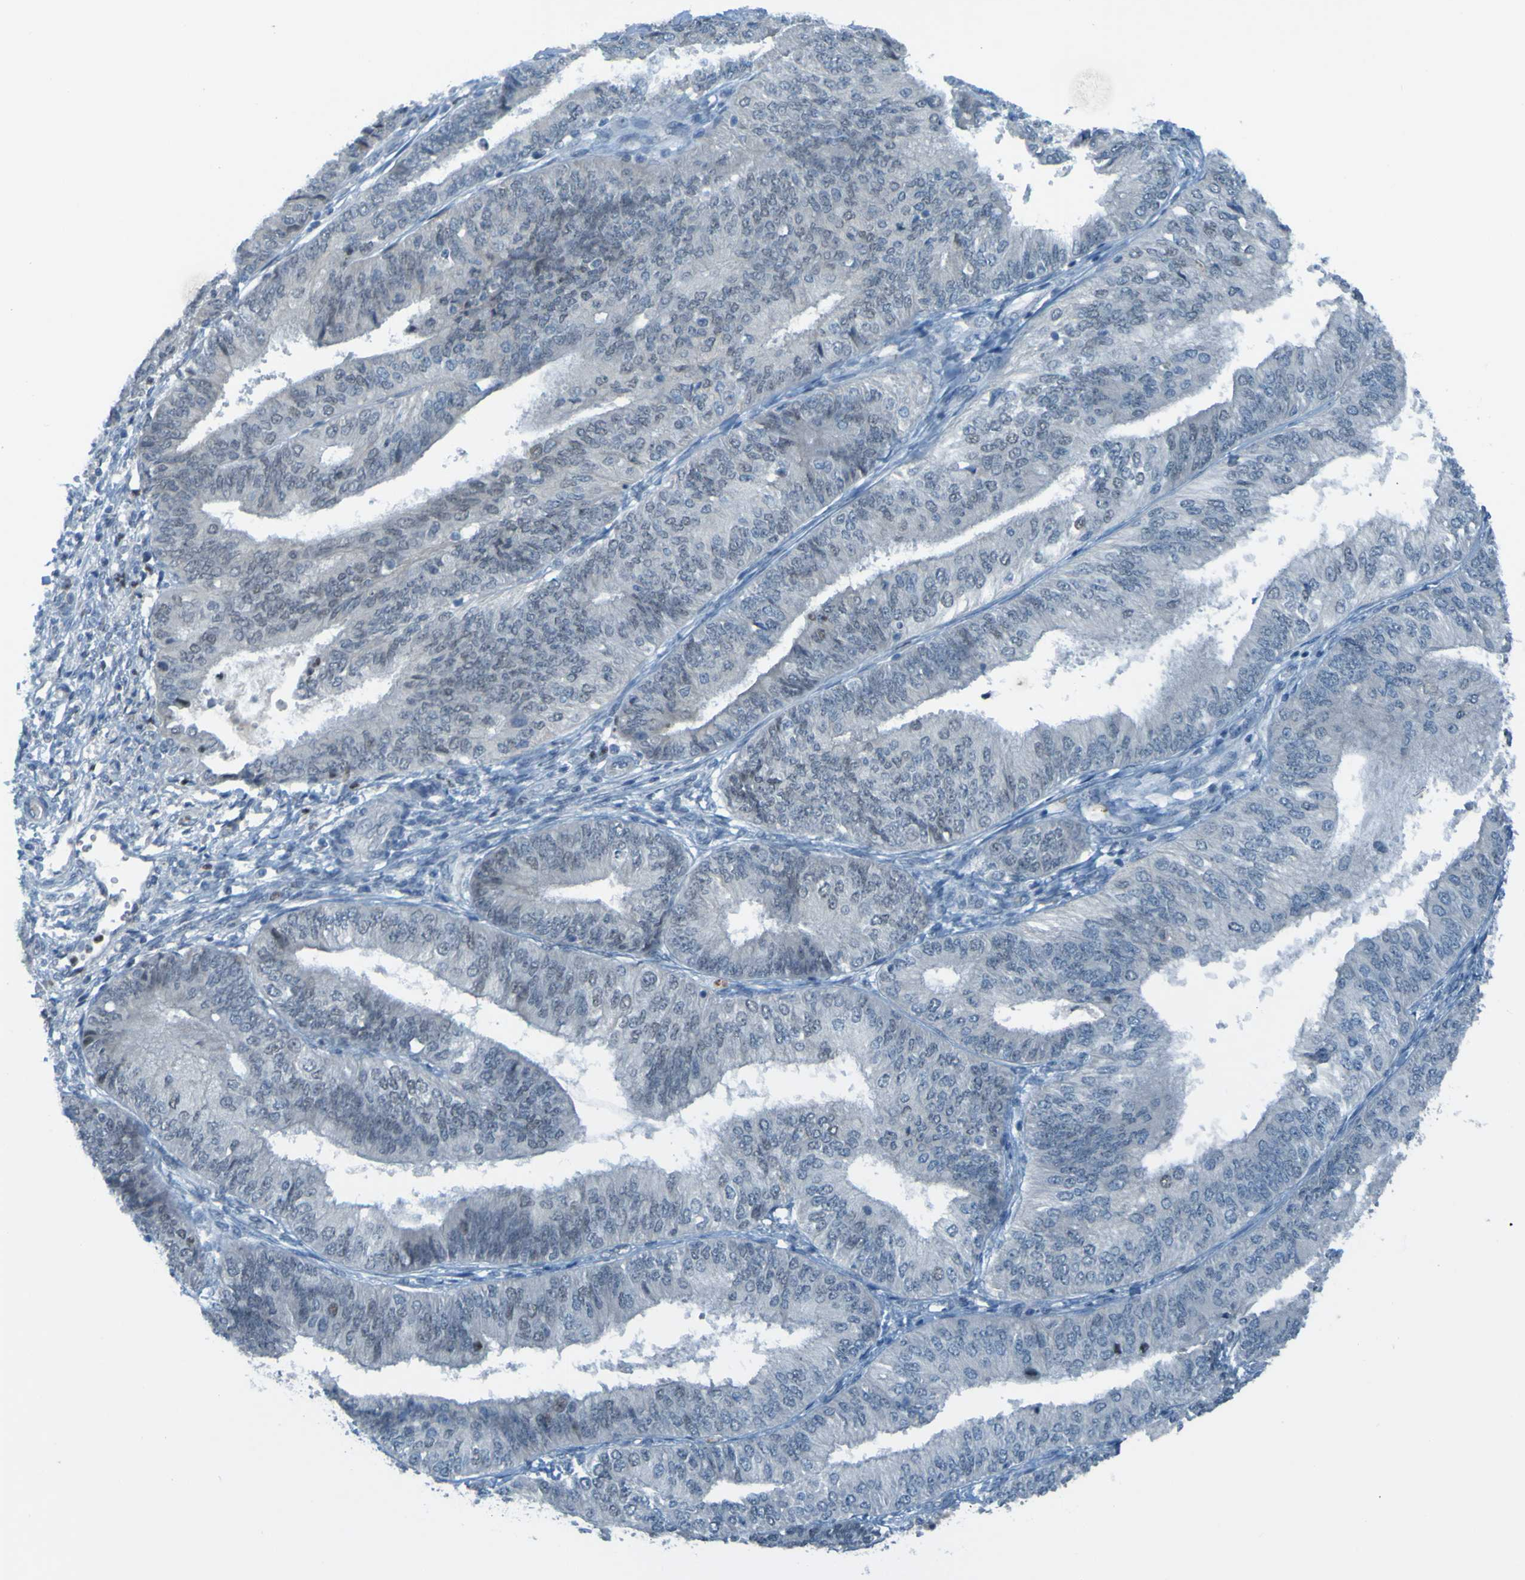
{"staining": {"intensity": "negative", "quantity": "none", "location": "none"}, "tissue": "endometrial cancer", "cell_type": "Tumor cells", "image_type": "cancer", "snomed": [{"axis": "morphology", "description": "Adenocarcinoma, NOS"}, {"axis": "topography", "description": "Endometrium"}], "caption": "Immunohistochemistry (IHC) image of neoplastic tissue: endometrial cancer (adenocarcinoma) stained with DAB reveals no significant protein staining in tumor cells. (DAB (3,3'-diaminobenzidine) immunohistochemistry visualized using brightfield microscopy, high magnification).", "gene": "USP36", "patient": {"sex": "female", "age": 58}}